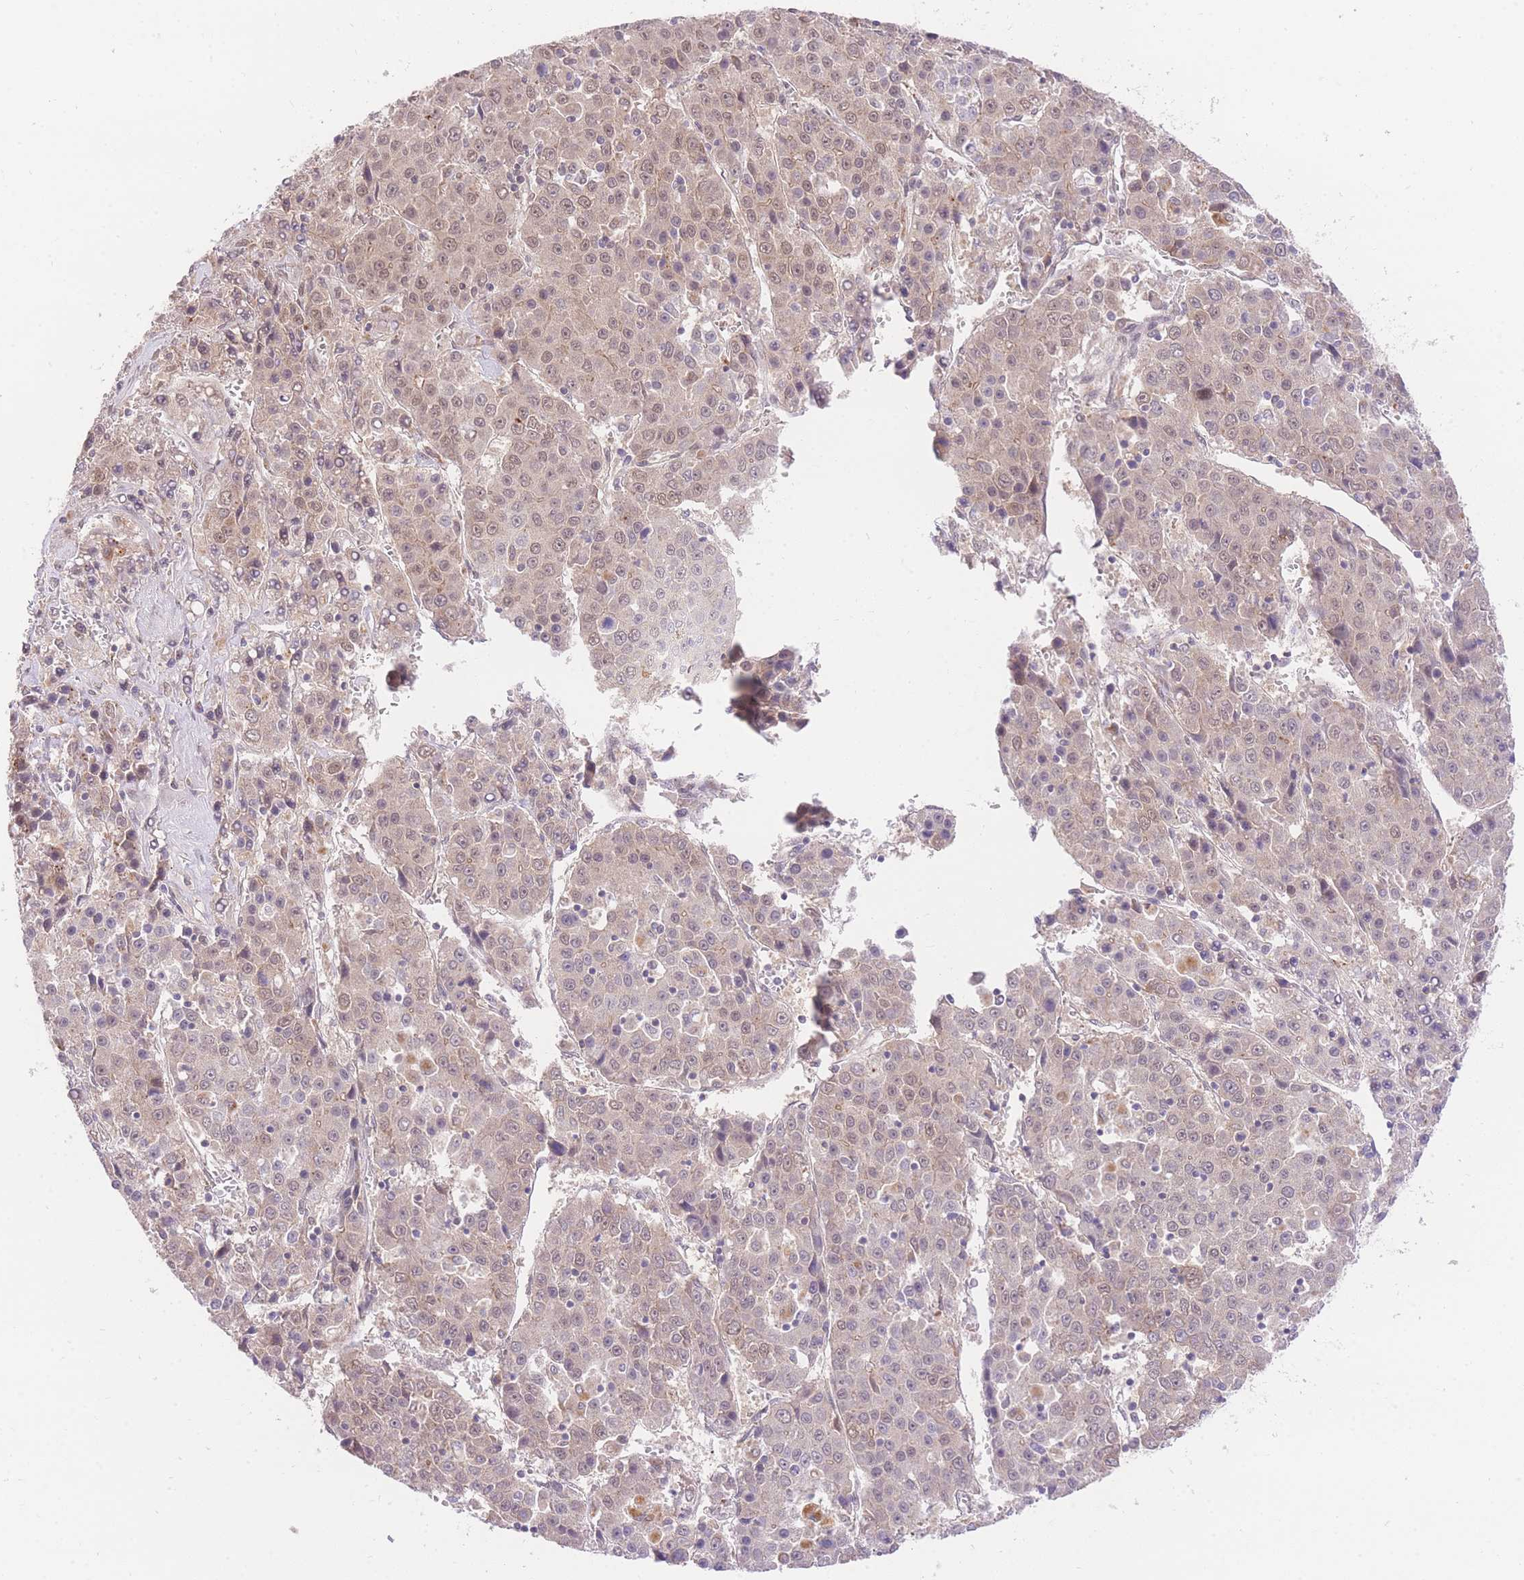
{"staining": {"intensity": "moderate", "quantity": "<25%", "location": "nuclear"}, "tissue": "liver cancer", "cell_type": "Tumor cells", "image_type": "cancer", "snomed": [{"axis": "morphology", "description": "Carcinoma, Hepatocellular, NOS"}, {"axis": "topography", "description": "Liver"}], "caption": "Hepatocellular carcinoma (liver) stained for a protein displays moderate nuclear positivity in tumor cells.", "gene": "UBXN7", "patient": {"sex": "female", "age": 53}}